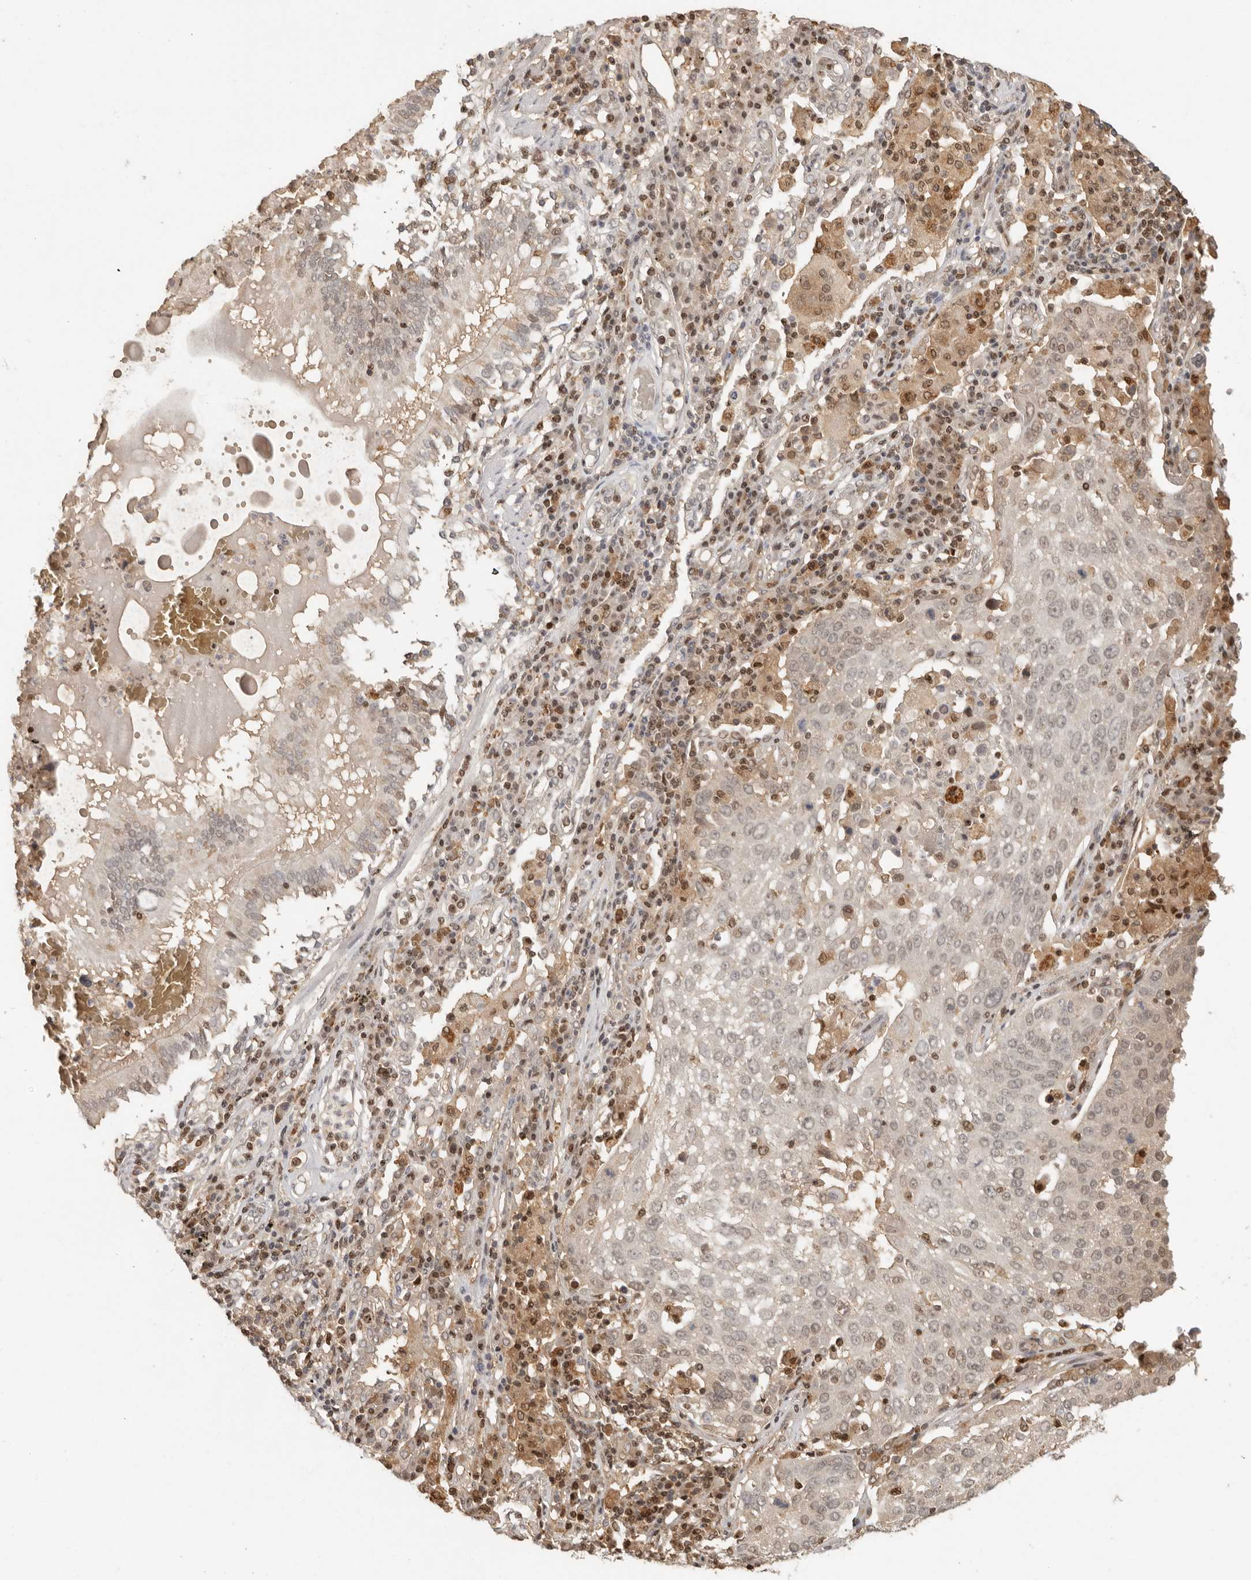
{"staining": {"intensity": "weak", "quantity": "<25%", "location": "nuclear"}, "tissue": "lung cancer", "cell_type": "Tumor cells", "image_type": "cancer", "snomed": [{"axis": "morphology", "description": "Squamous cell carcinoma, NOS"}, {"axis": "topography", "description": "Lung"}], "caption": "High power microscopy photomicrograph of an immunohistochemistry (IHC) photomicrograph of lung cancer, revealing no significant expression in tumor cells.", "gene": "PSMA5", "patient": {"sex": "male", "age": 65}}